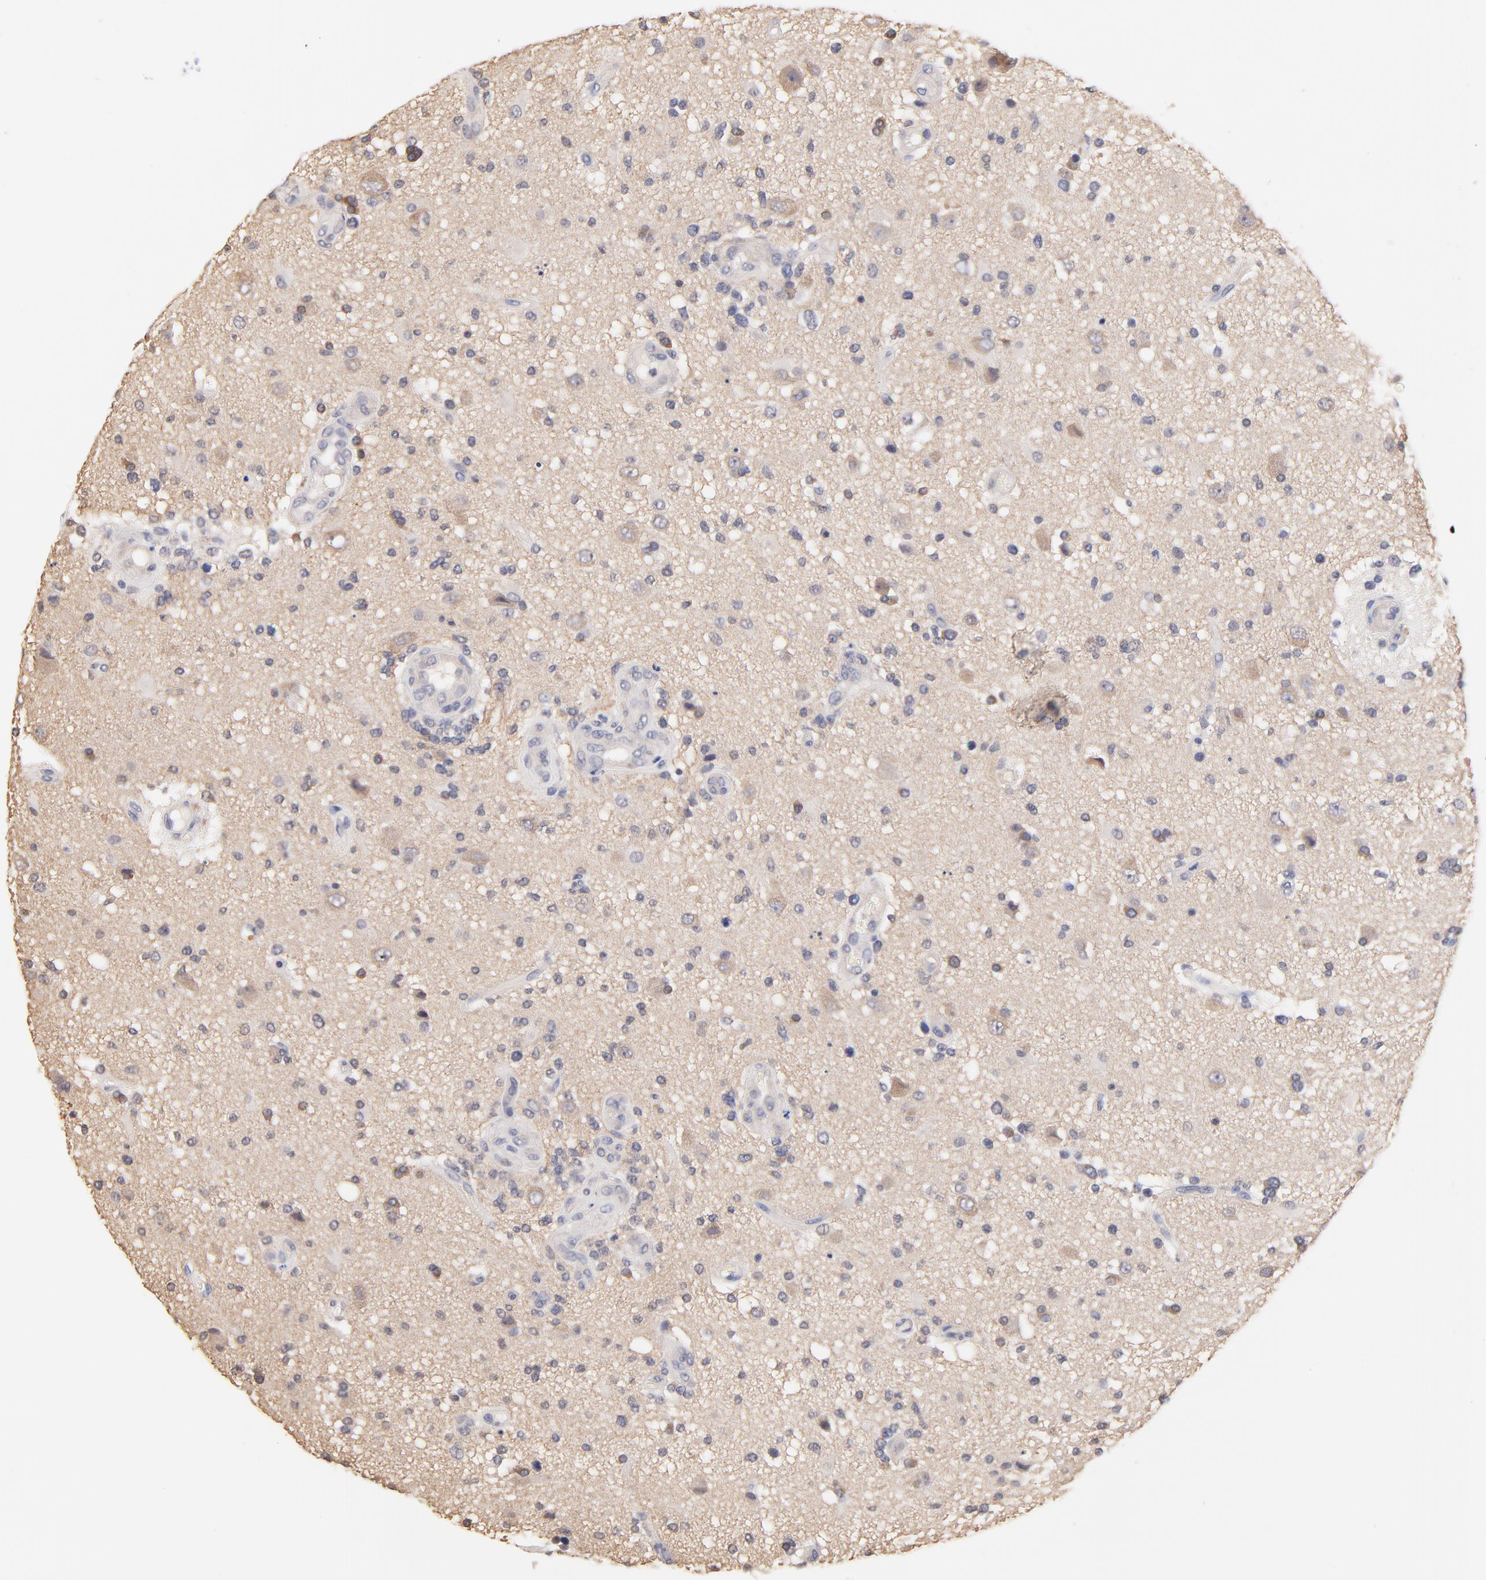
{"staining": {"intensity": "weak", "quantity": "<25%", "location": "cytoplasmic/membranous"}, "tissue": "glioma", "cell_type": "Tumor cells", "image_type": "cancer", "snomed": [{"axis": "morphology", "description": "Normal tissue, NOS"}, {"axis": "morphology", "description": "Glioma, malignant, High grade"}, {"axis": "topography", "description": "Cerebral cortex"}], "caption": "A histopathology image of high-grade glioma (malignant) stained for a protein displays no brown staining in tumor cells.", "gene": "RIBC2", "patient": {"sex": "male", "age": 75}}